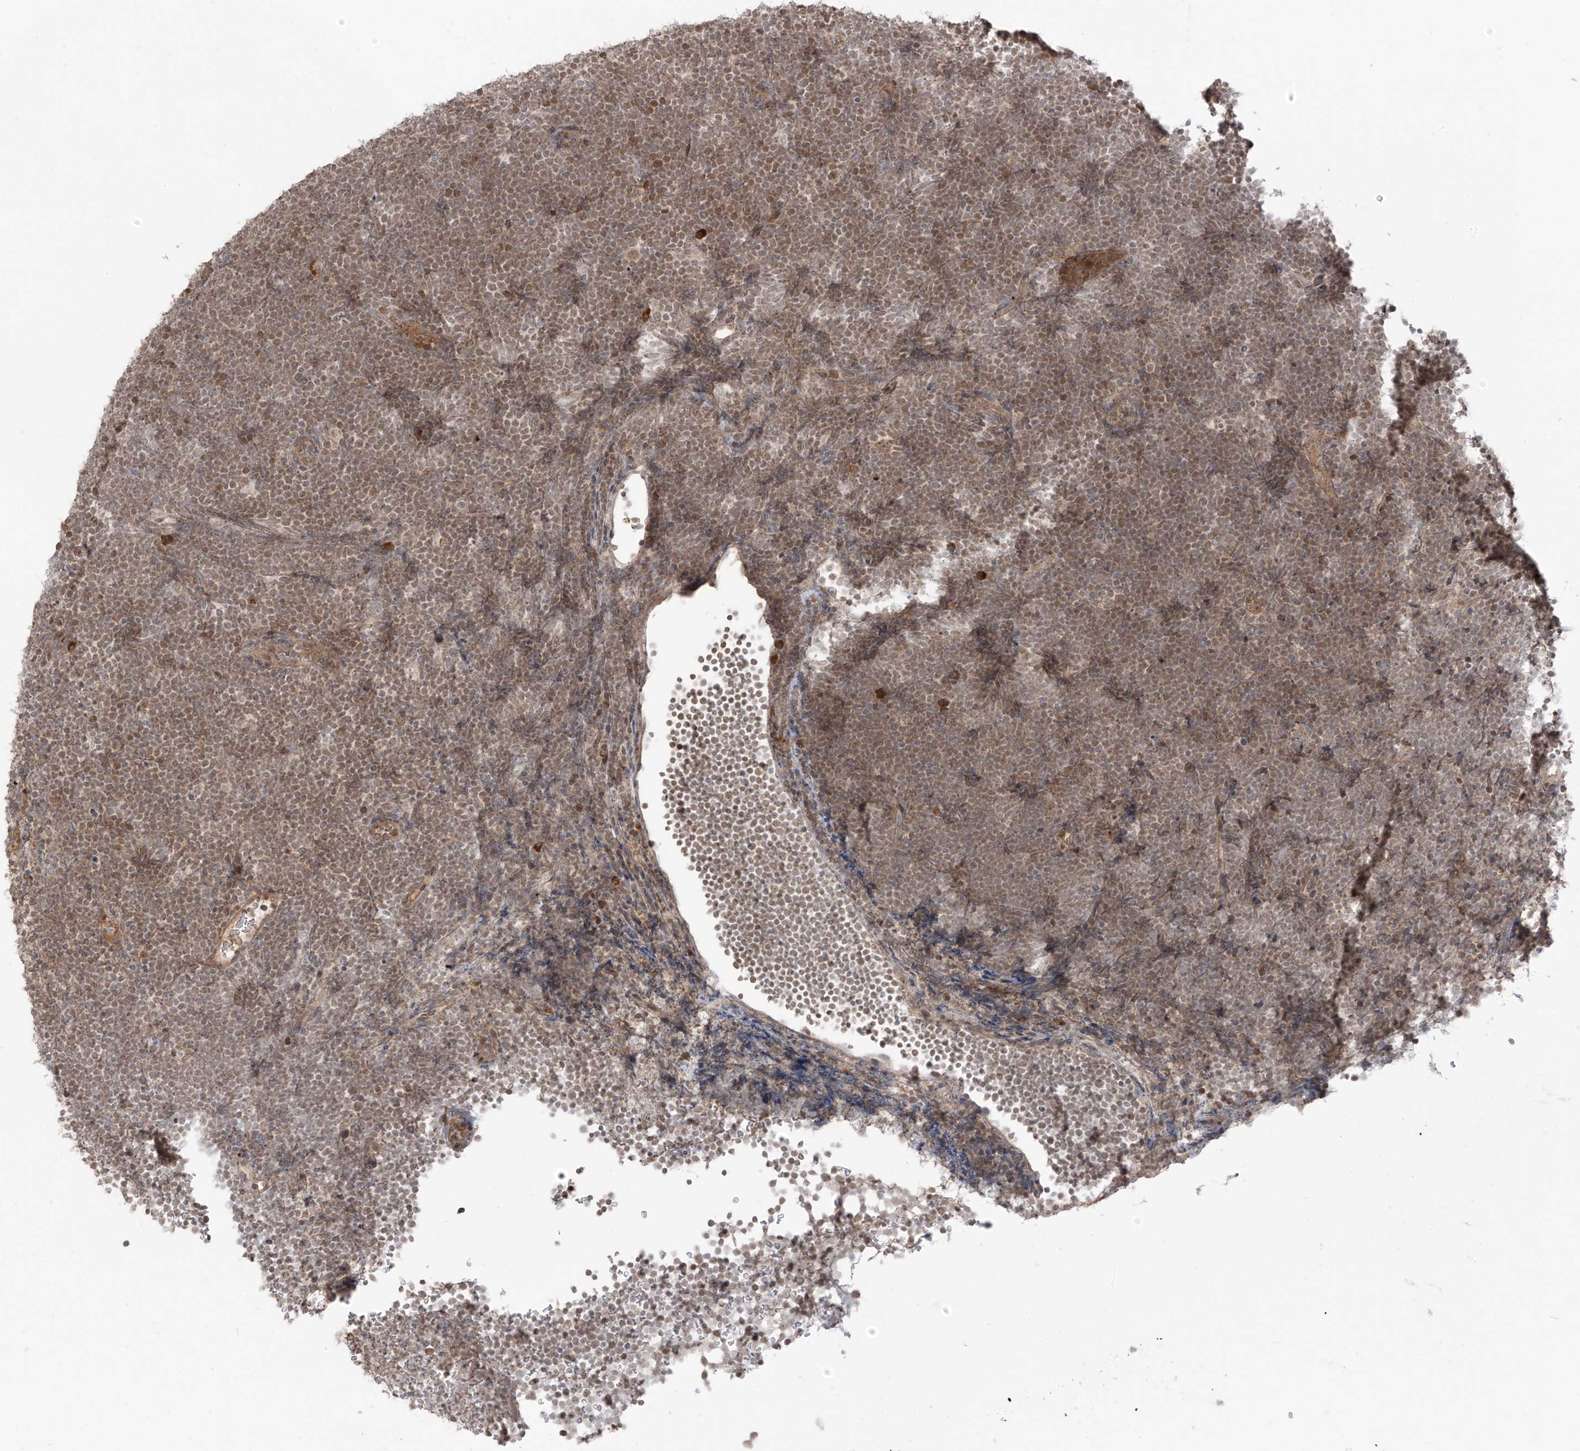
{"staining": {"intensity": "weak", "quantity": ">75%", "location": "cytoplasmic/membranous,nuclear"}, "tissue": "lymphoma", "cell_type": "Tumor cells", "image_type": "cancer", "snomed": [{"axis": "morphology", "description": "Malignant lymphoma, non-Hodgkin's type, High grade"}, {"axis": "topography", "description": "Lymph node"}], "caption": "Protein positivity by immunohistochemistry (IHC) exhibits weak cytoplasmic/membranous and nuclear positivity in approximately >75% of tumor cells in high-grade malignant lymphoma, non-Hodgkin's type. The staining is performed using DAB brown chromogen to label protein expression. The nuclei are counter-stained blue using hematoxylin.", "gene": "COLGALT2", "patient": {"sex": "male", "age": 13}}